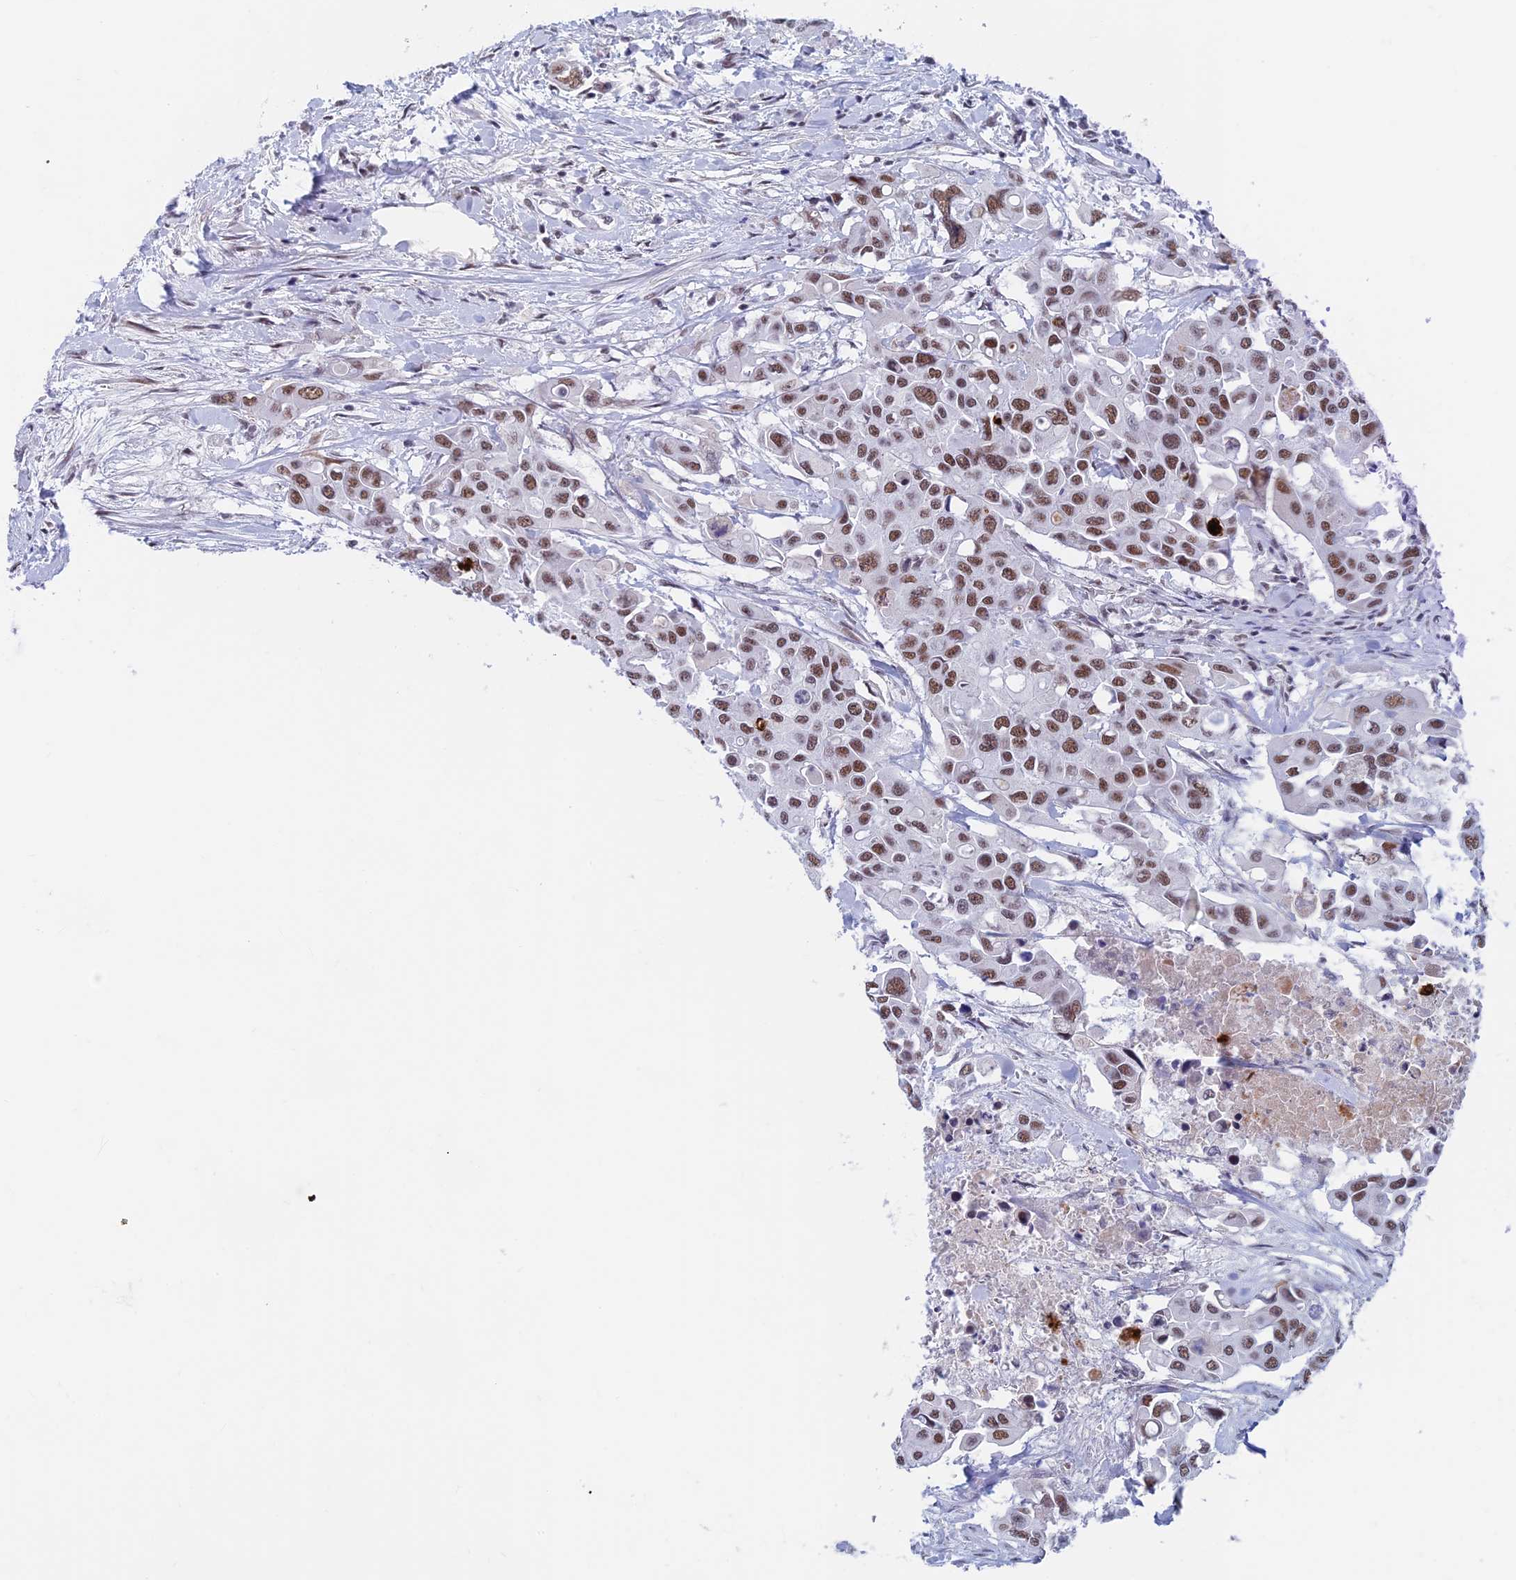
{"staining": {"intensity": "moderate", "quantity": ">75%", "location": "nuclear"}, "tissue": "colorectal cancer", "cell_type": "Tumor cells", "image_type": "cancer", "snomed": [{"axis": "morphology", "description": "Adenocarcinoma, NOS"}, {"axis": "topography", "description": "Colon"}], "caption": "Immunohistochemistry (IHC) micrograph of neoplastic tissue: human colorectal cancer (adenocarcinoma) stained using IHC displays medium levels of moderate protein expression localized specifically in the nuclear of tumor cells, appearing as a nuclear brown color.", "gene": "ASH2L", "patient": {"sex": "male", "age": 77}}